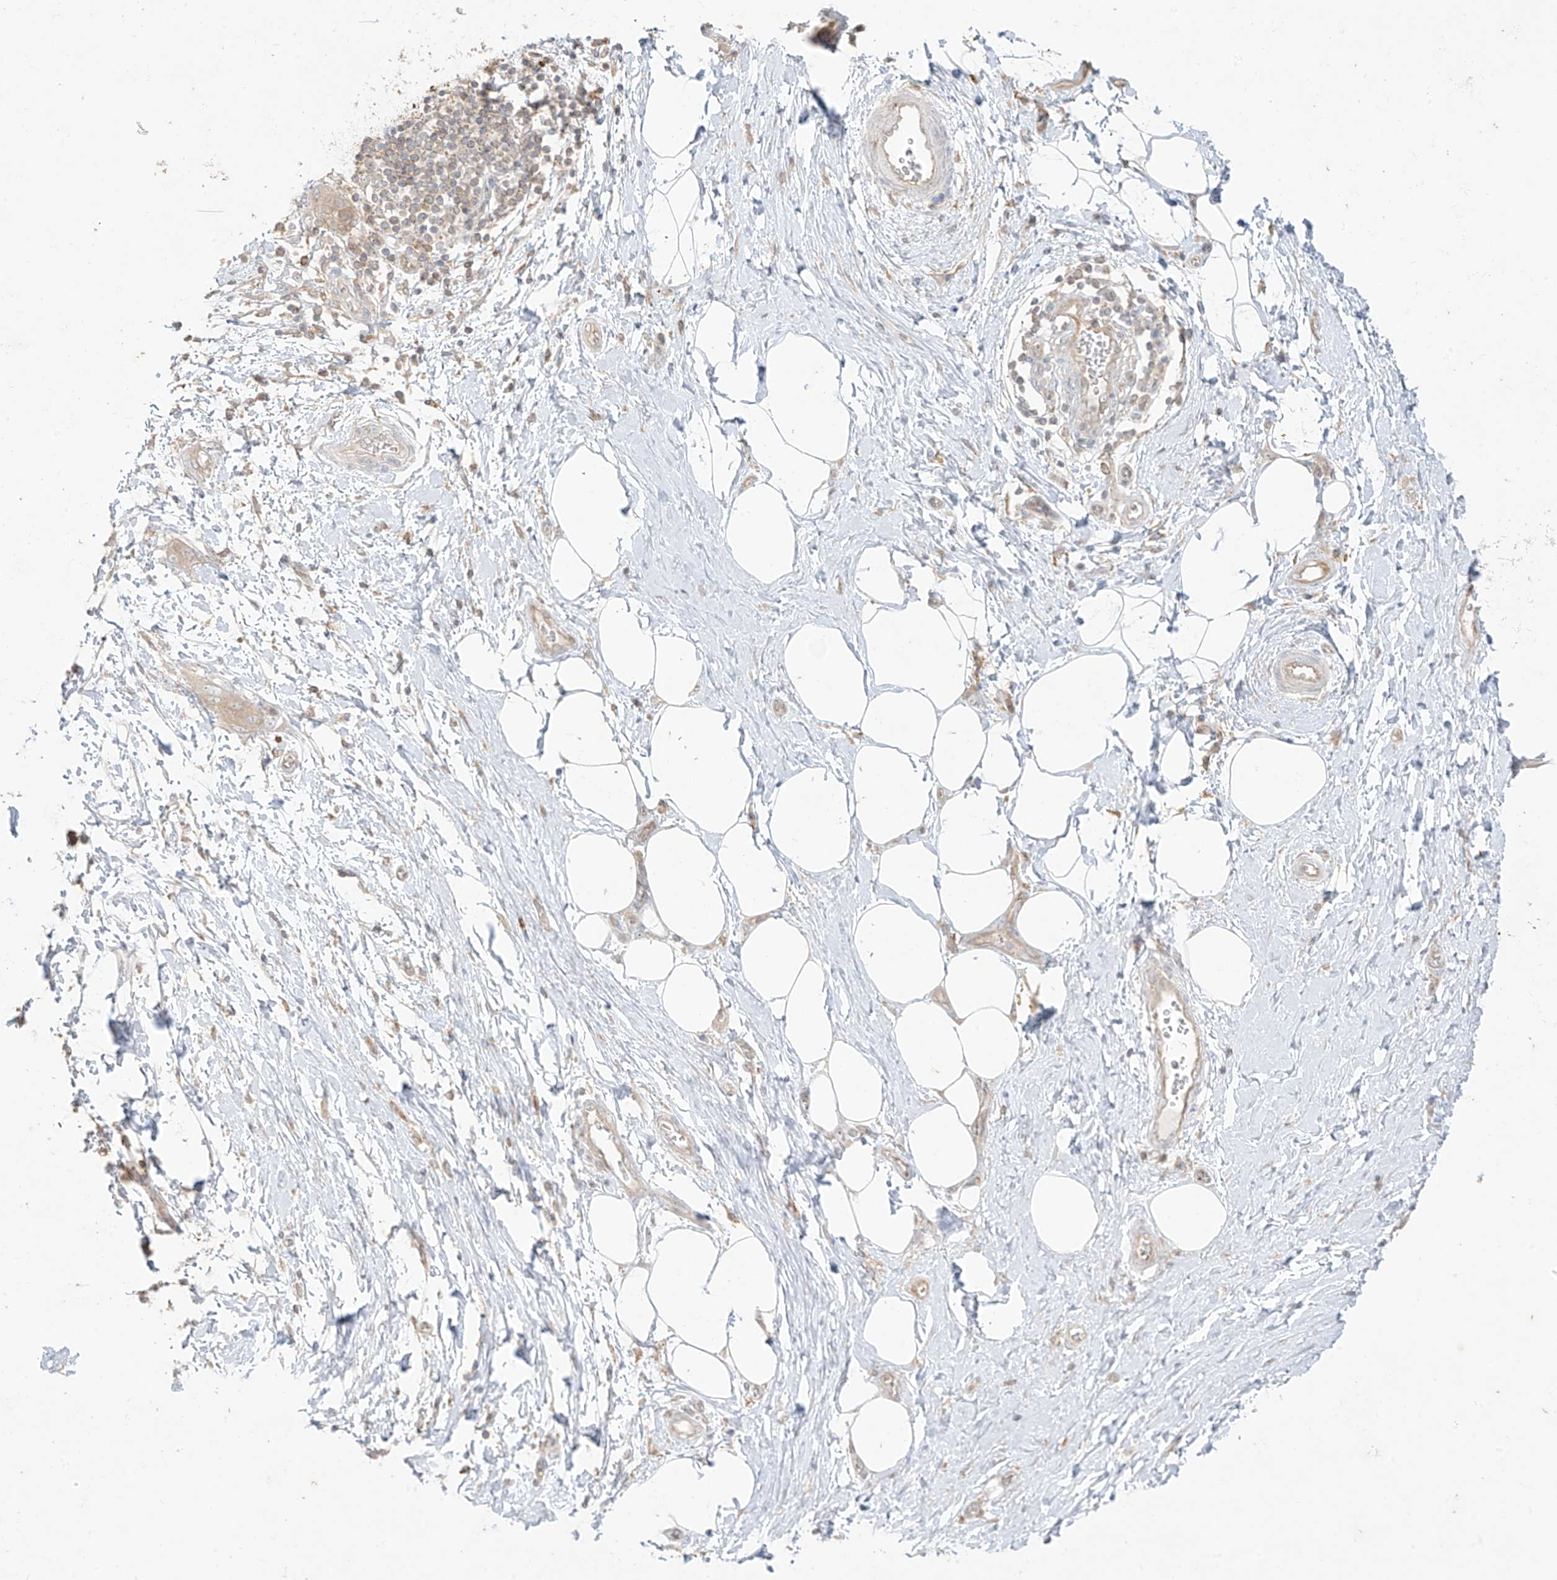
{"staining": {"intensity": "weak", "quantity": "25%-75%", "location": "cytoplasmic/membranous"}, "tissue": "adipose tissue", "cell_type": "Adipocytes", "image_type": "normal", "snomed": [{"axis": "morphology", "description": "Normal tissue, NOS"}, {"axis": "morphology", "description": "Adenocarcinoma, NOS"}, {"axis": "topography", "description": "Pancreas"}, {"axis": "topography", "description": "Peripheral nerve tissue"}], "caption": "Immunohistochemistry of unremarkable human adipose tissue reveals low levels of weak cytoplasmic/membranous expression in approximately 25%-75% of adipocytes.", "gene": "ANGEL2", "patient": {"sex": "male", "age": 59}}